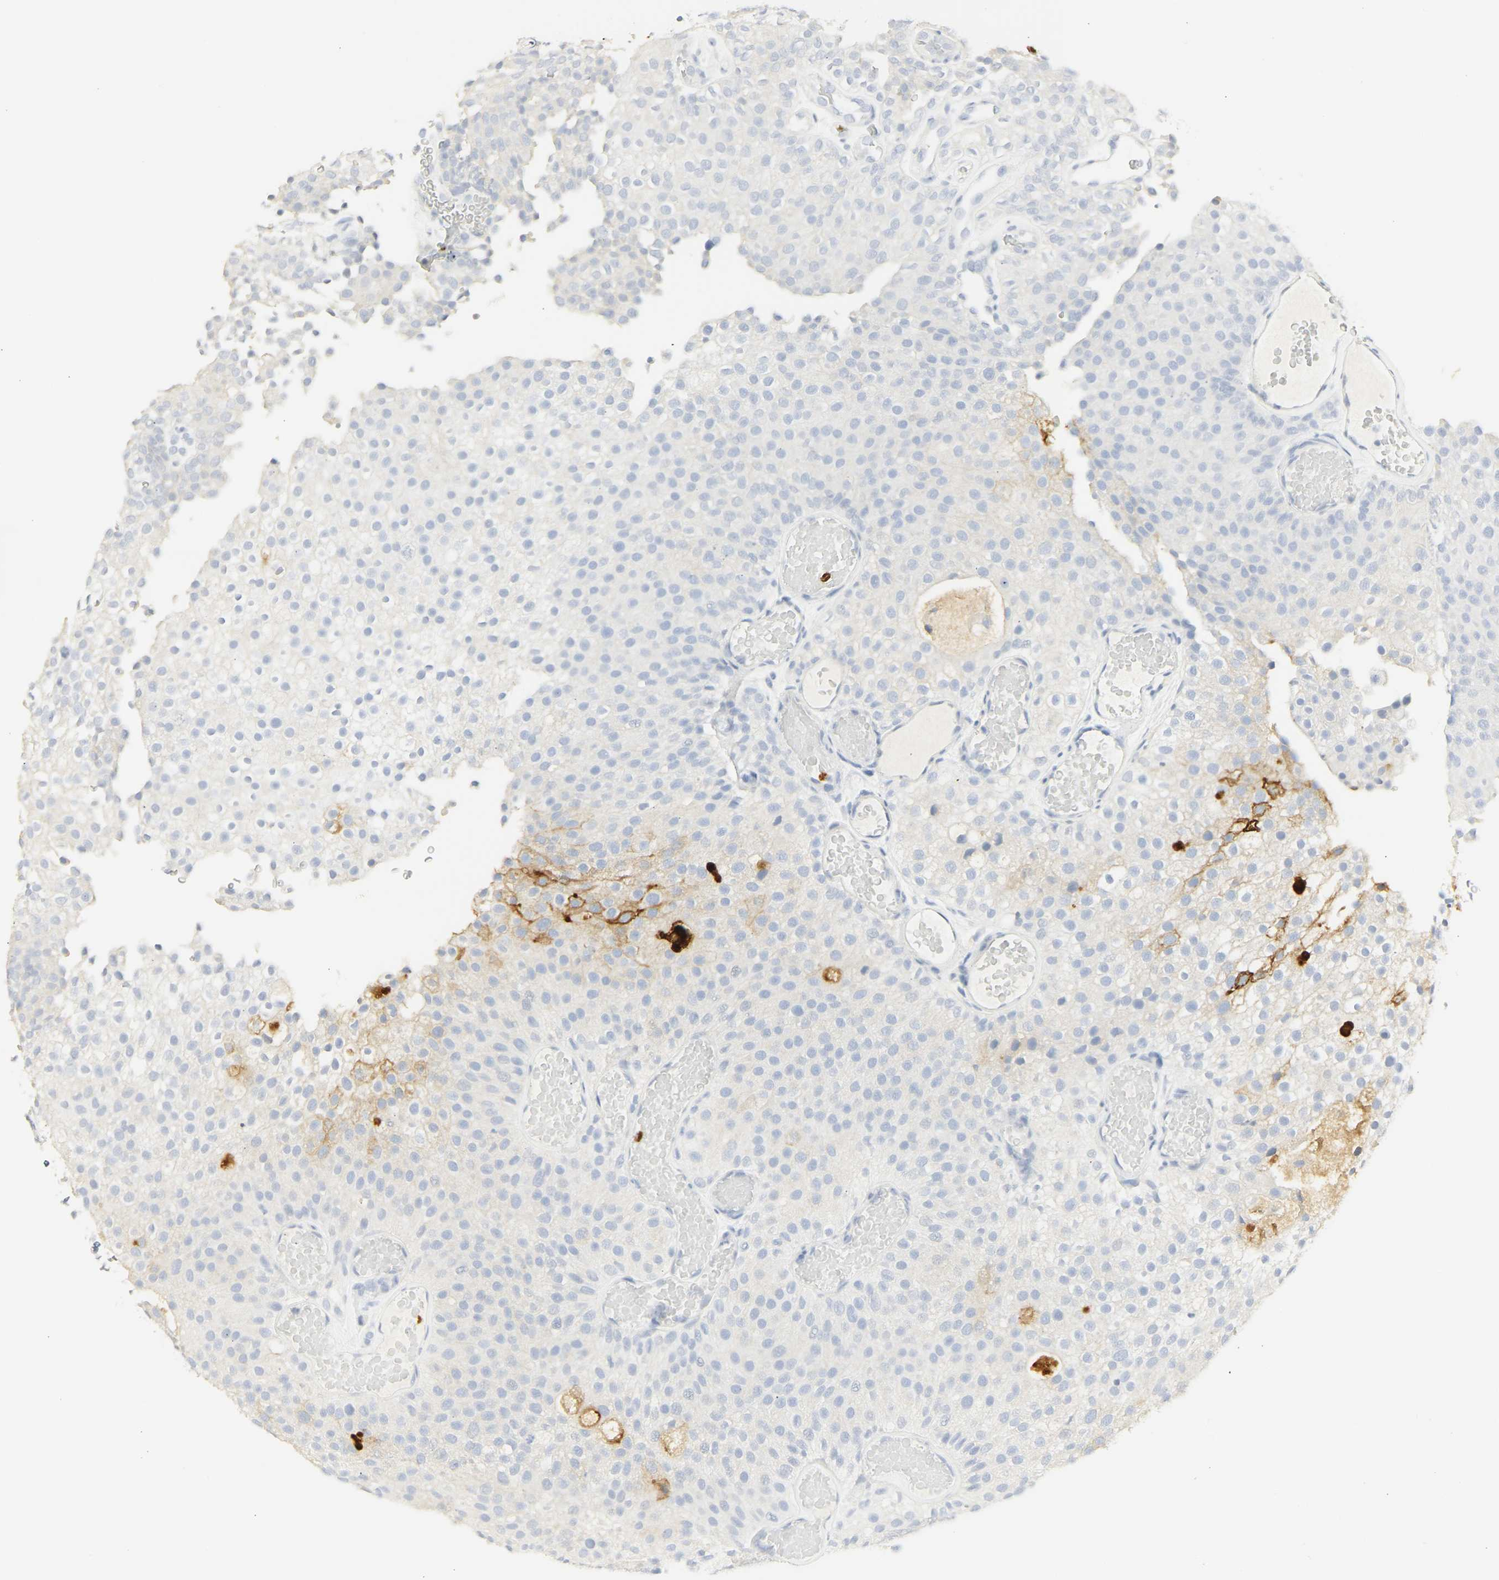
{"staining": {"intensity": "moderate", "quantity": "<25%", "location": "cytoplasmic/membranous"}, "tissue": "urothelial cancer", "cell_type": "Tumor cells", "image_type": "cancer", "snomed": [{"axis": "morphology", "description": "Urothelial carcinoma, Low grade"}, {"axis": "topography", "description": "Urinary bladder"}], "caption": "The immunohistochemical stain labels moderate cytoplasmic/membranous expression in tumor cells of low-grade urothelial carcinoma tissue. (DAB = brown stain, brightfield microscopy at high magnification).", "gene": "CEACAM5", "patient": {"sex": "male", "age": 78}}